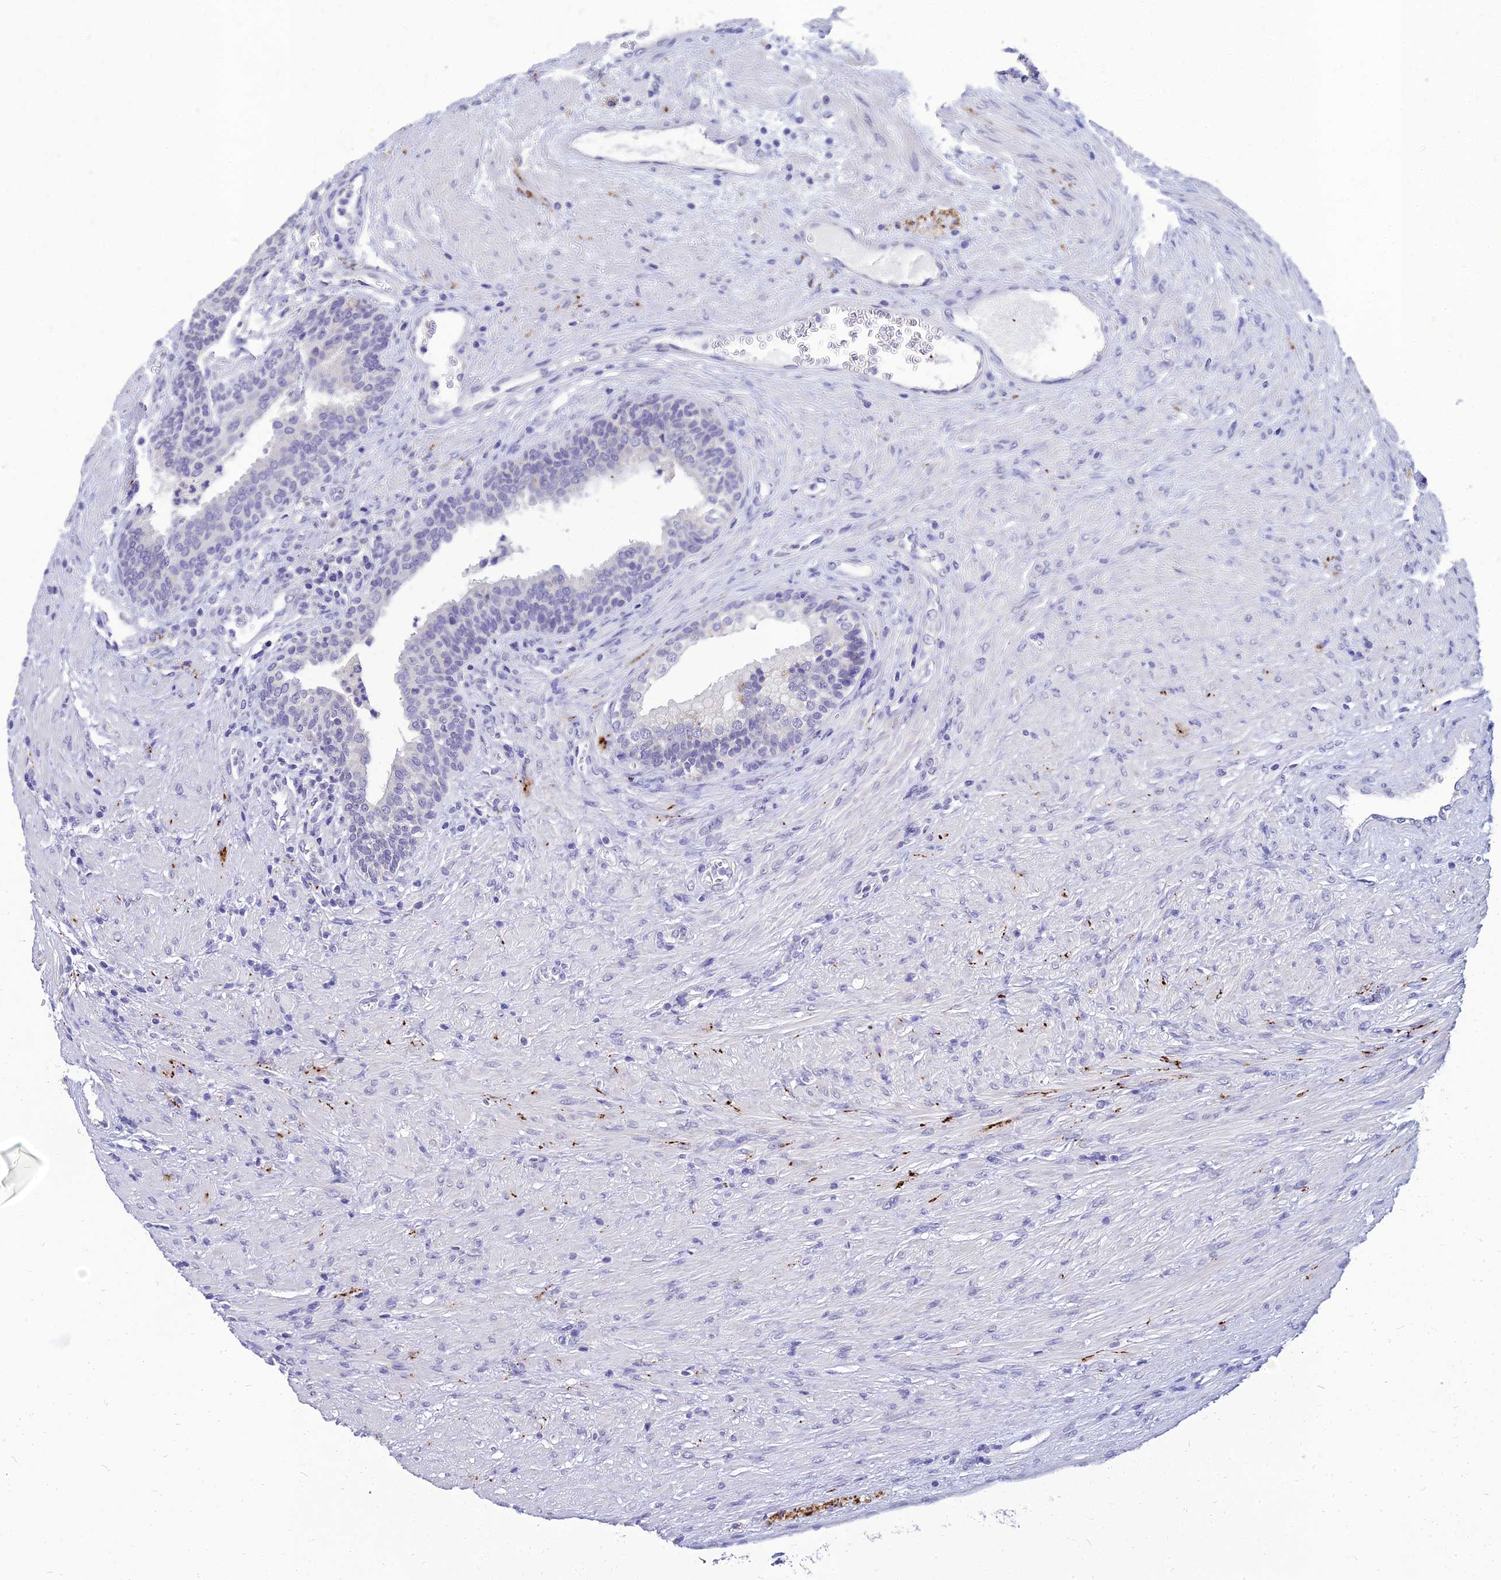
{"staining": {"intensity": "negative", "quantity": "none", "location": "none"}, "tissue": "prostate", "cell_type": "Glandular cells", "image_type": "normal", "snomed": [{"axis": "morphology", "description": "Normal tissue, NOS"}, {"axis": "topography", "description": "Prostate"}], "caption": "DAB (3,3'-diaminobenzidine) immunohistochemical staining of benign human prostate demonstrates no significant staining in glandular cells.", "gene": "NPY", "patient": {"sex": "male", "age": 76}}